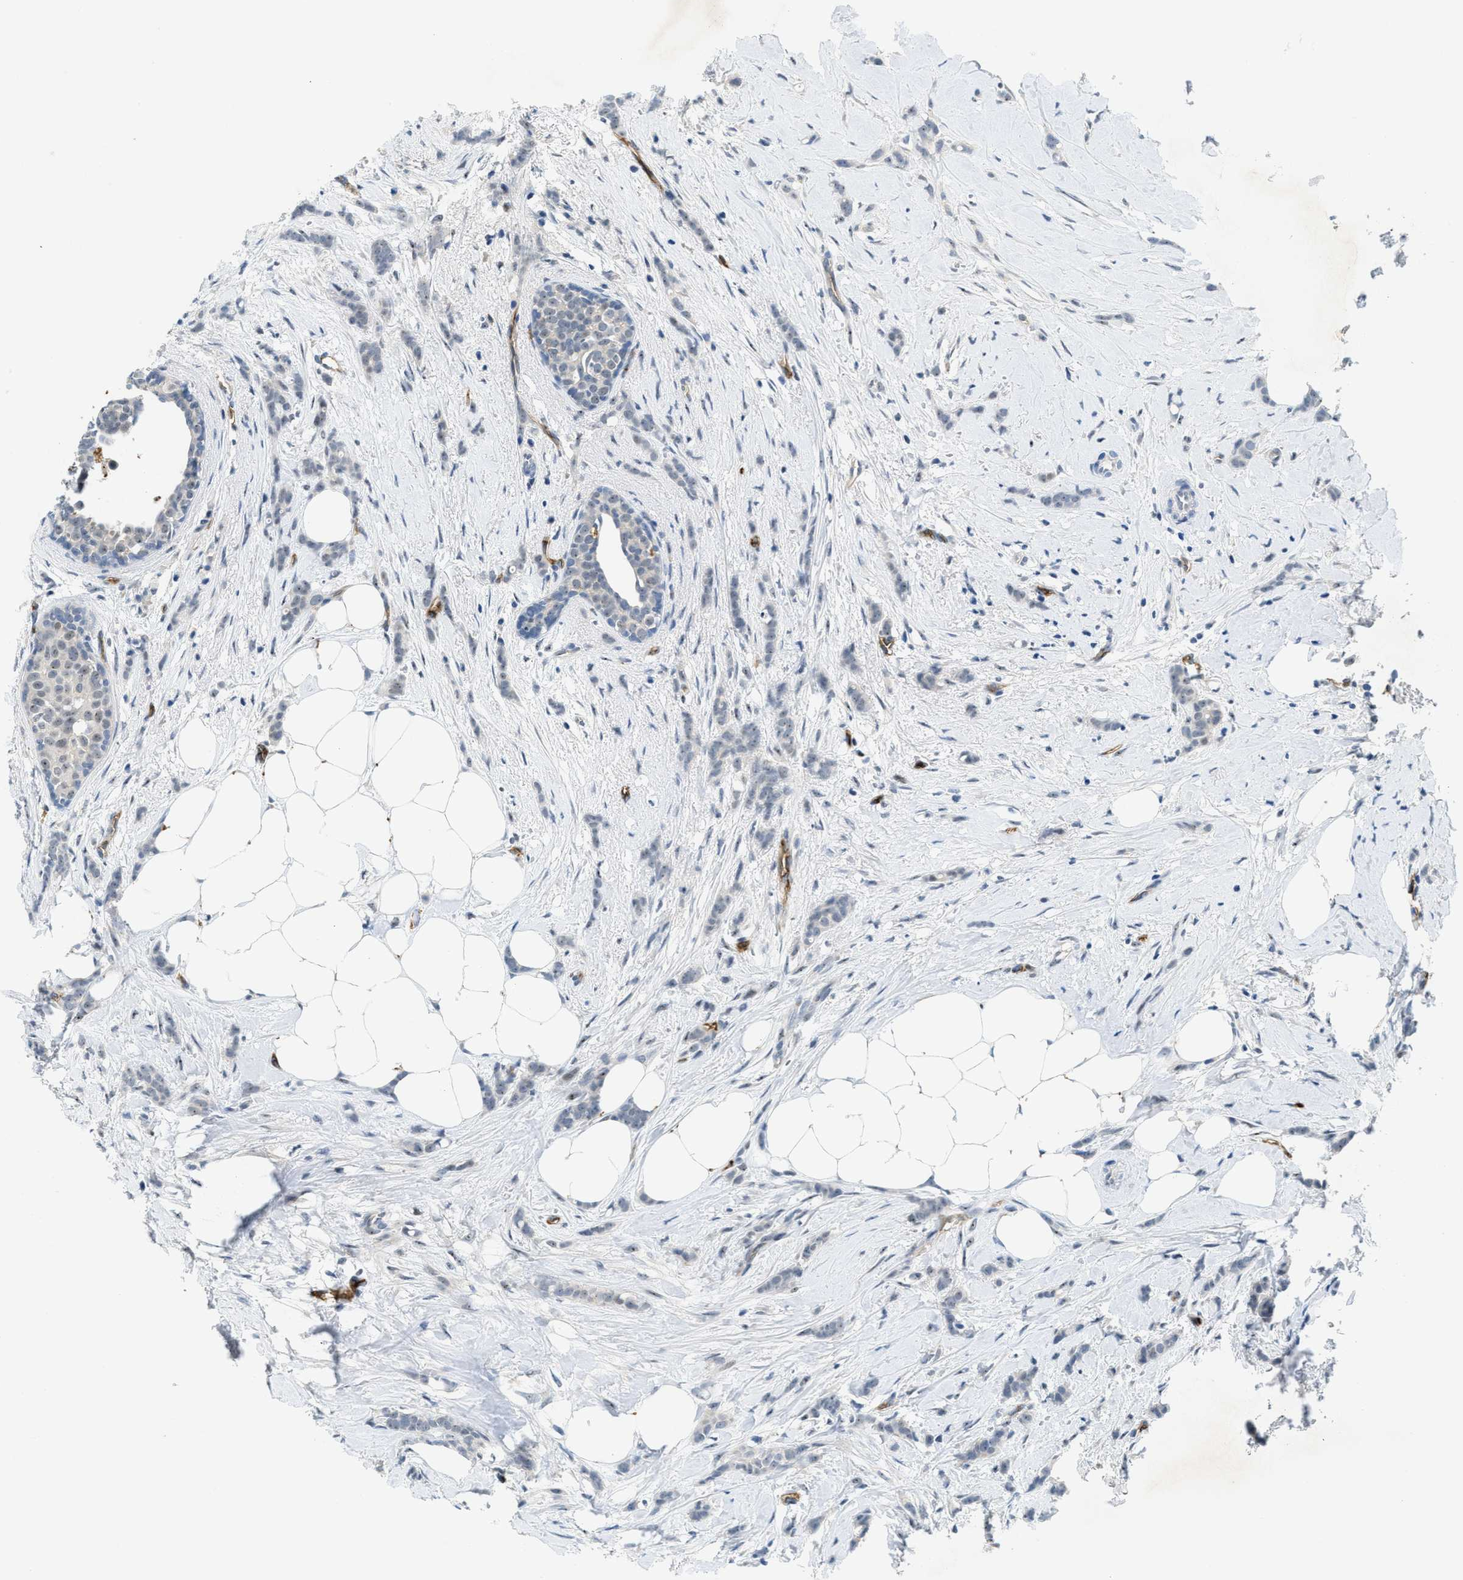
{"staining": {"intensity": "negative", "quantity": "none", "location": "none"}, "tissue": "breast cancer", "cell_type": "Tumor cells", "image_type": "cancer", "snomed": [{"axis": "morphology", "description": "Lobular carcinoma, in situ"}, {"axis": "morphology", "description": "Lobular carcinoma"}, {"axis": "topography", "description": "Breast"}], "caption": "The immunohistochemistry image has no significant staining in tumor cells of lobular carcinoma in situ (breast) tissue.", "gene": "SLCO2A1", "patient": {"sex": "female", "age": 41}}